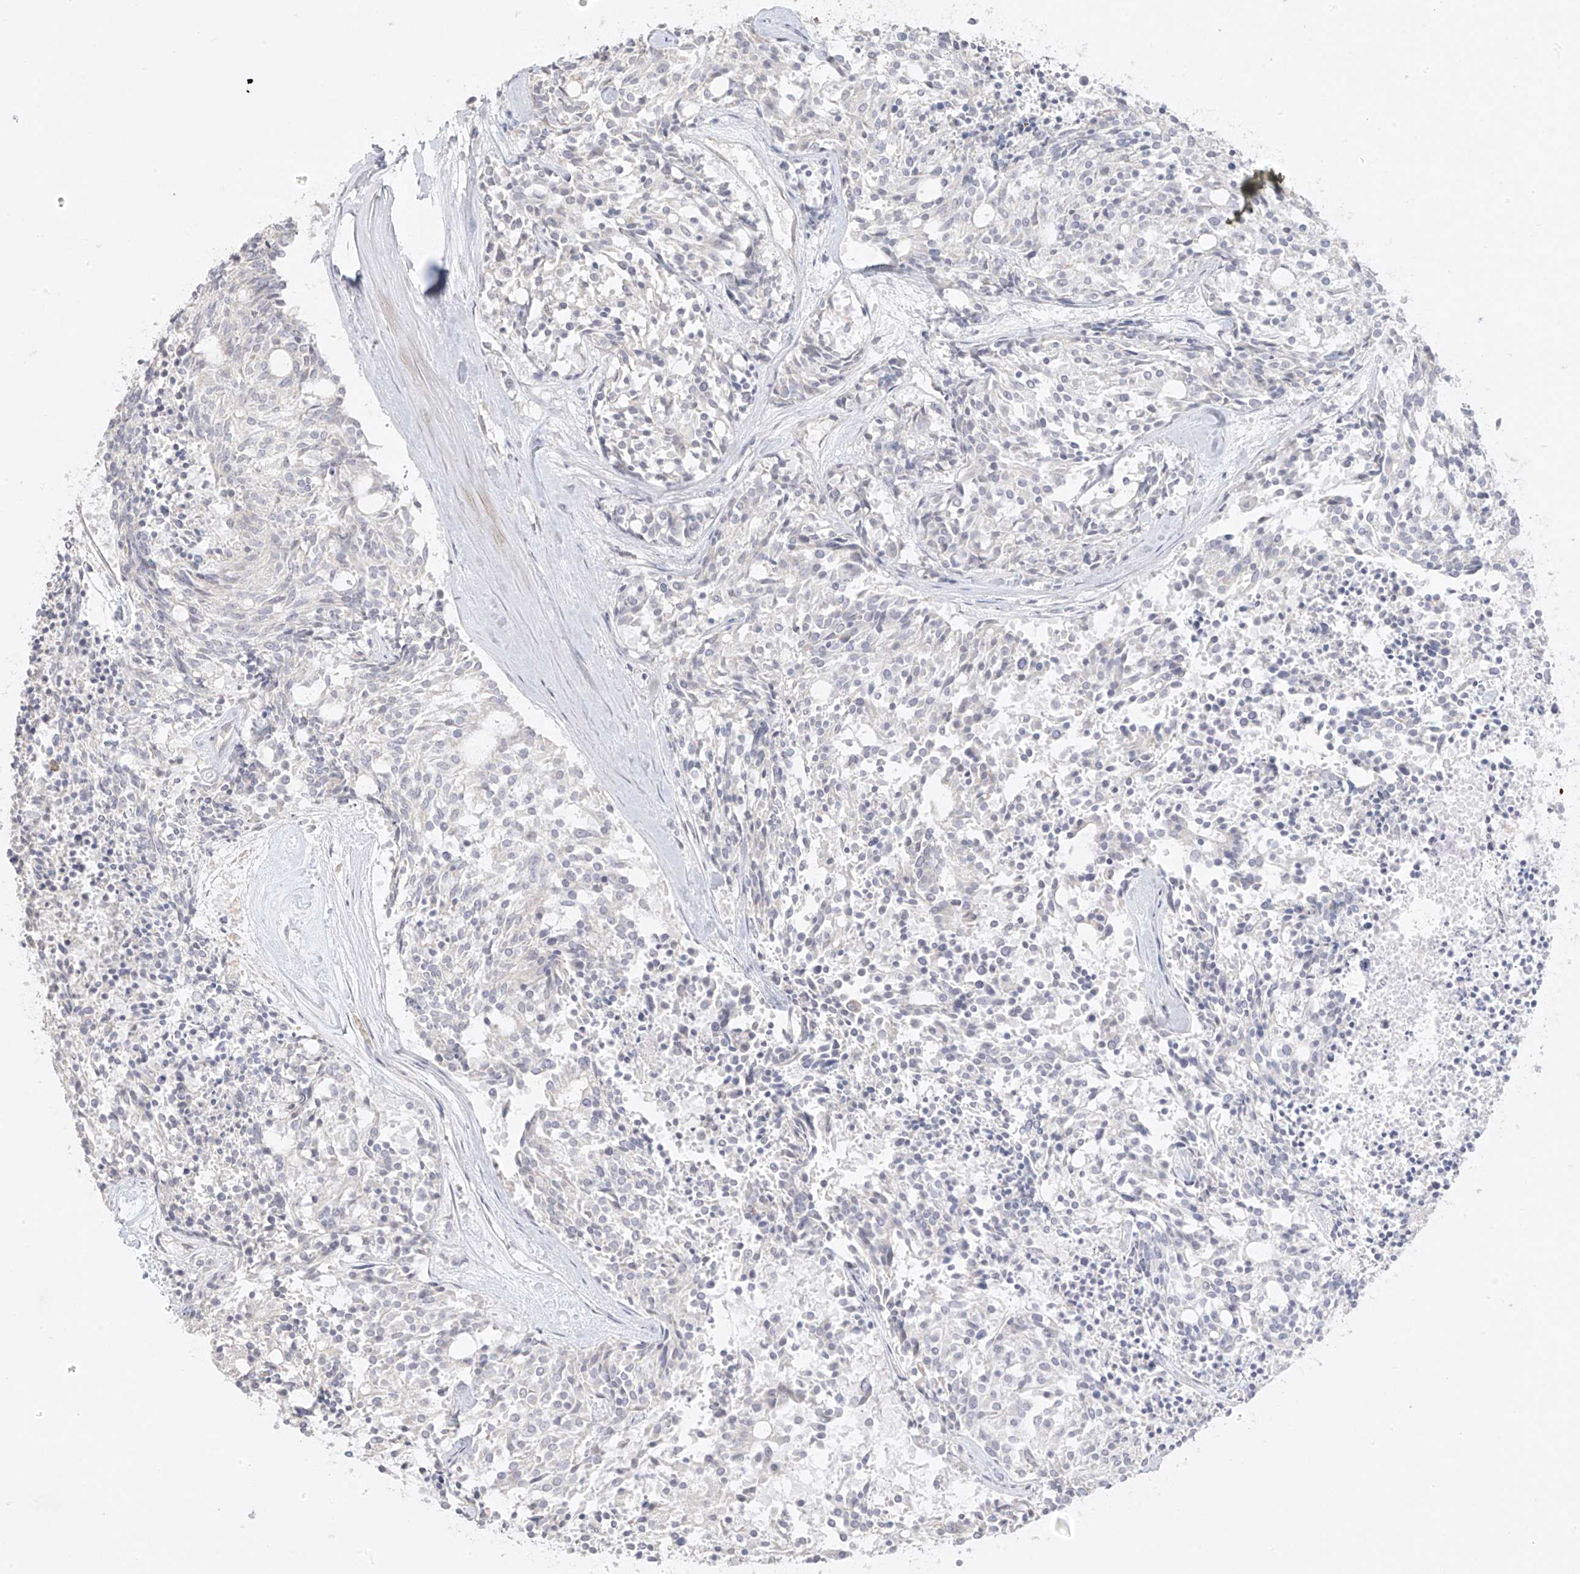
{"staining": {"intensity": "negative", "quantity": "none", "location": "none"}, "tissue": "carcinoid", "cell_type": "Tumor cells", "image_type": "cancer", "snomed": [{"axis": "morphology", "description": "Carcinoid, malignant, NOS"}, {"axis": "topography", "description": "Pancreas"}], "caption": "Carcinoid was stained to show a protein in brown. There is no significant positivity in tumor cells.", "gene": "DCDC2", "patient": {"sex": "female", "age": 54}}